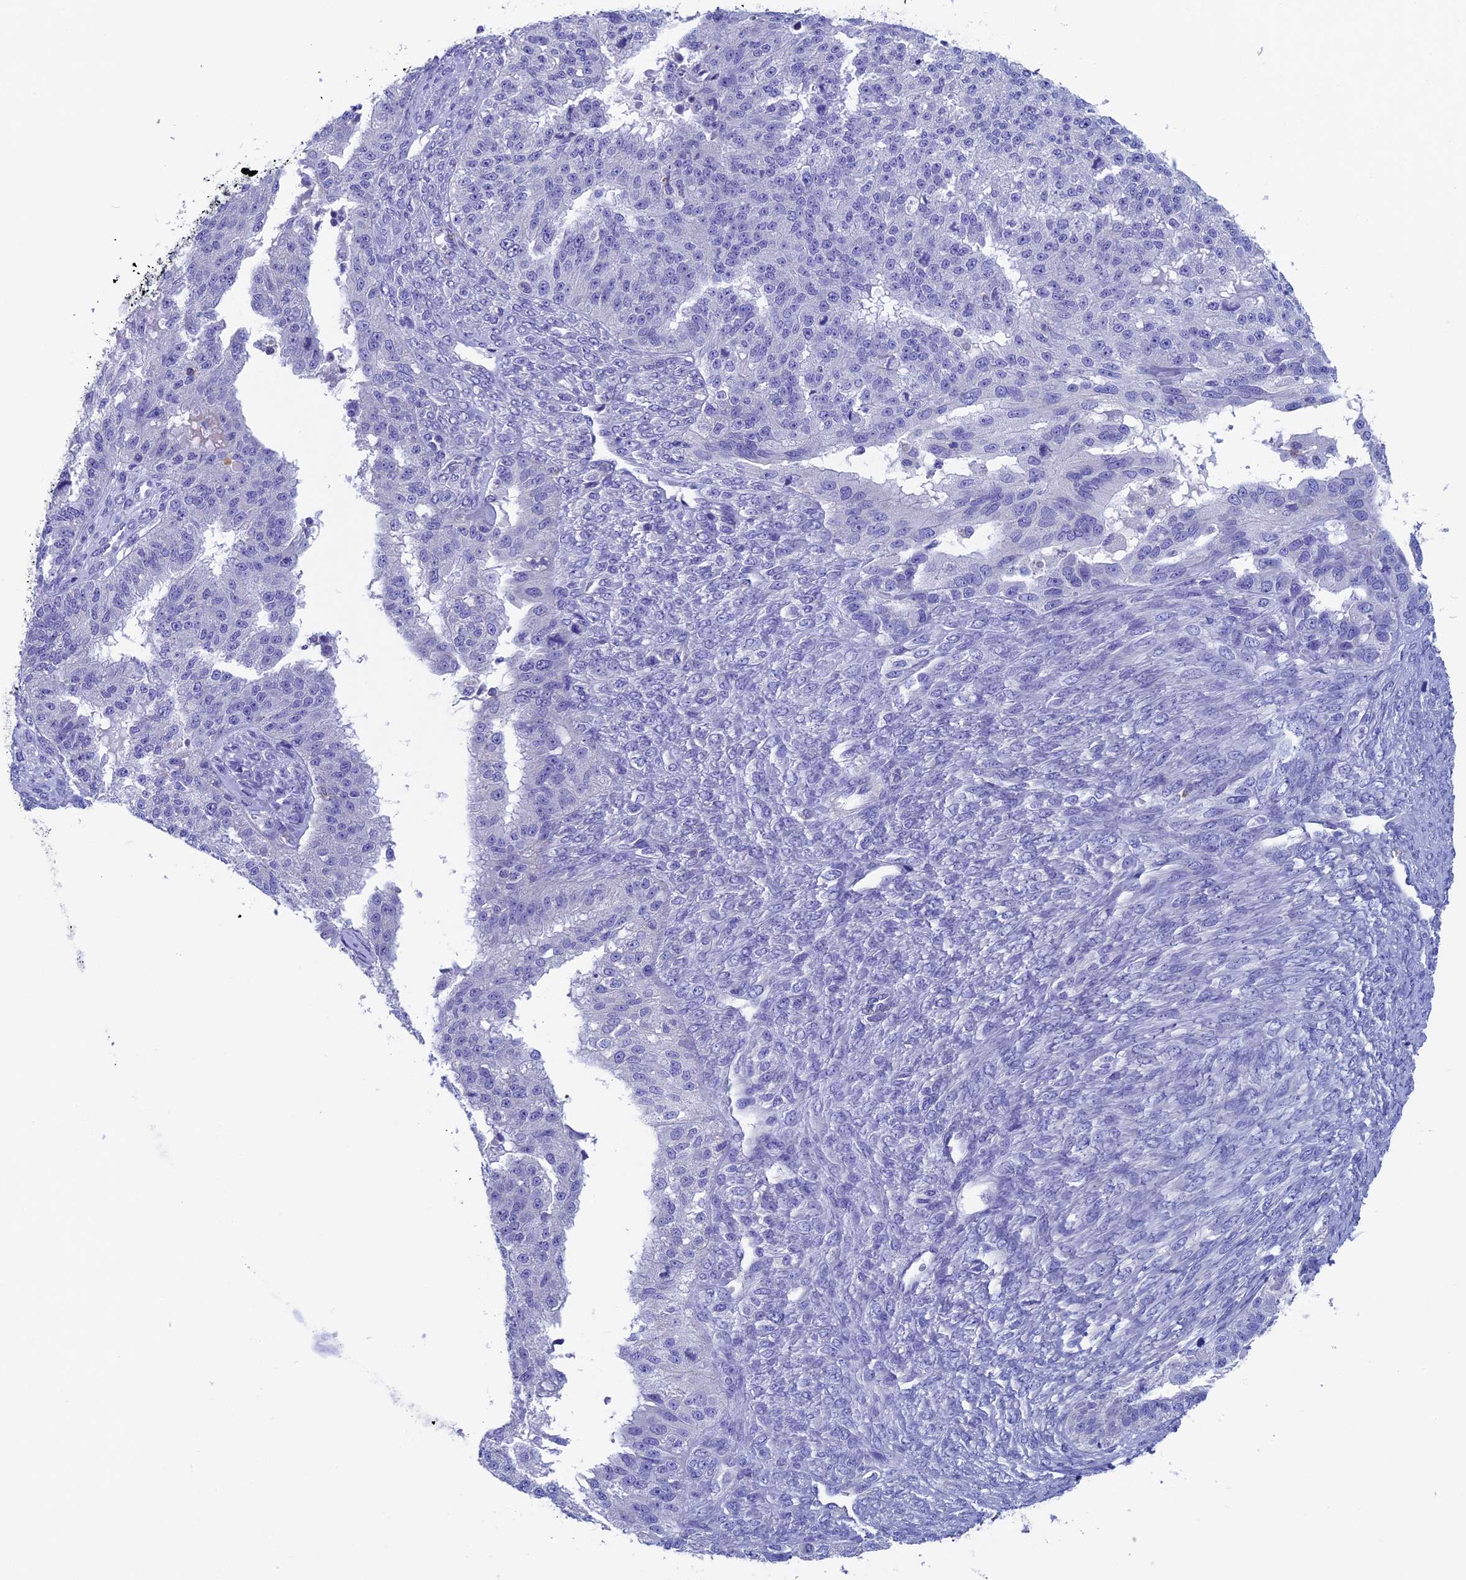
{"staining": {"intensity": "negative", "quantity": "none", "location": "none"}, "tissue": "ovarian cancer", "cell_type": "Tumor cells", "image_type": "cancer", "snomed": [{"axis": "morphology", "description": "Cystadenocarcinoma, serous, NOS"}, {"axis": "topography", "description": "Ovary"}], "caption": "A histopathology image of serous cystadenocarcinoma (ovarian) stained for a protein displays no brown staining in tumor cells.", "gene": "SEPTIN1", "patient": {"sex": "female", "age": 58}}